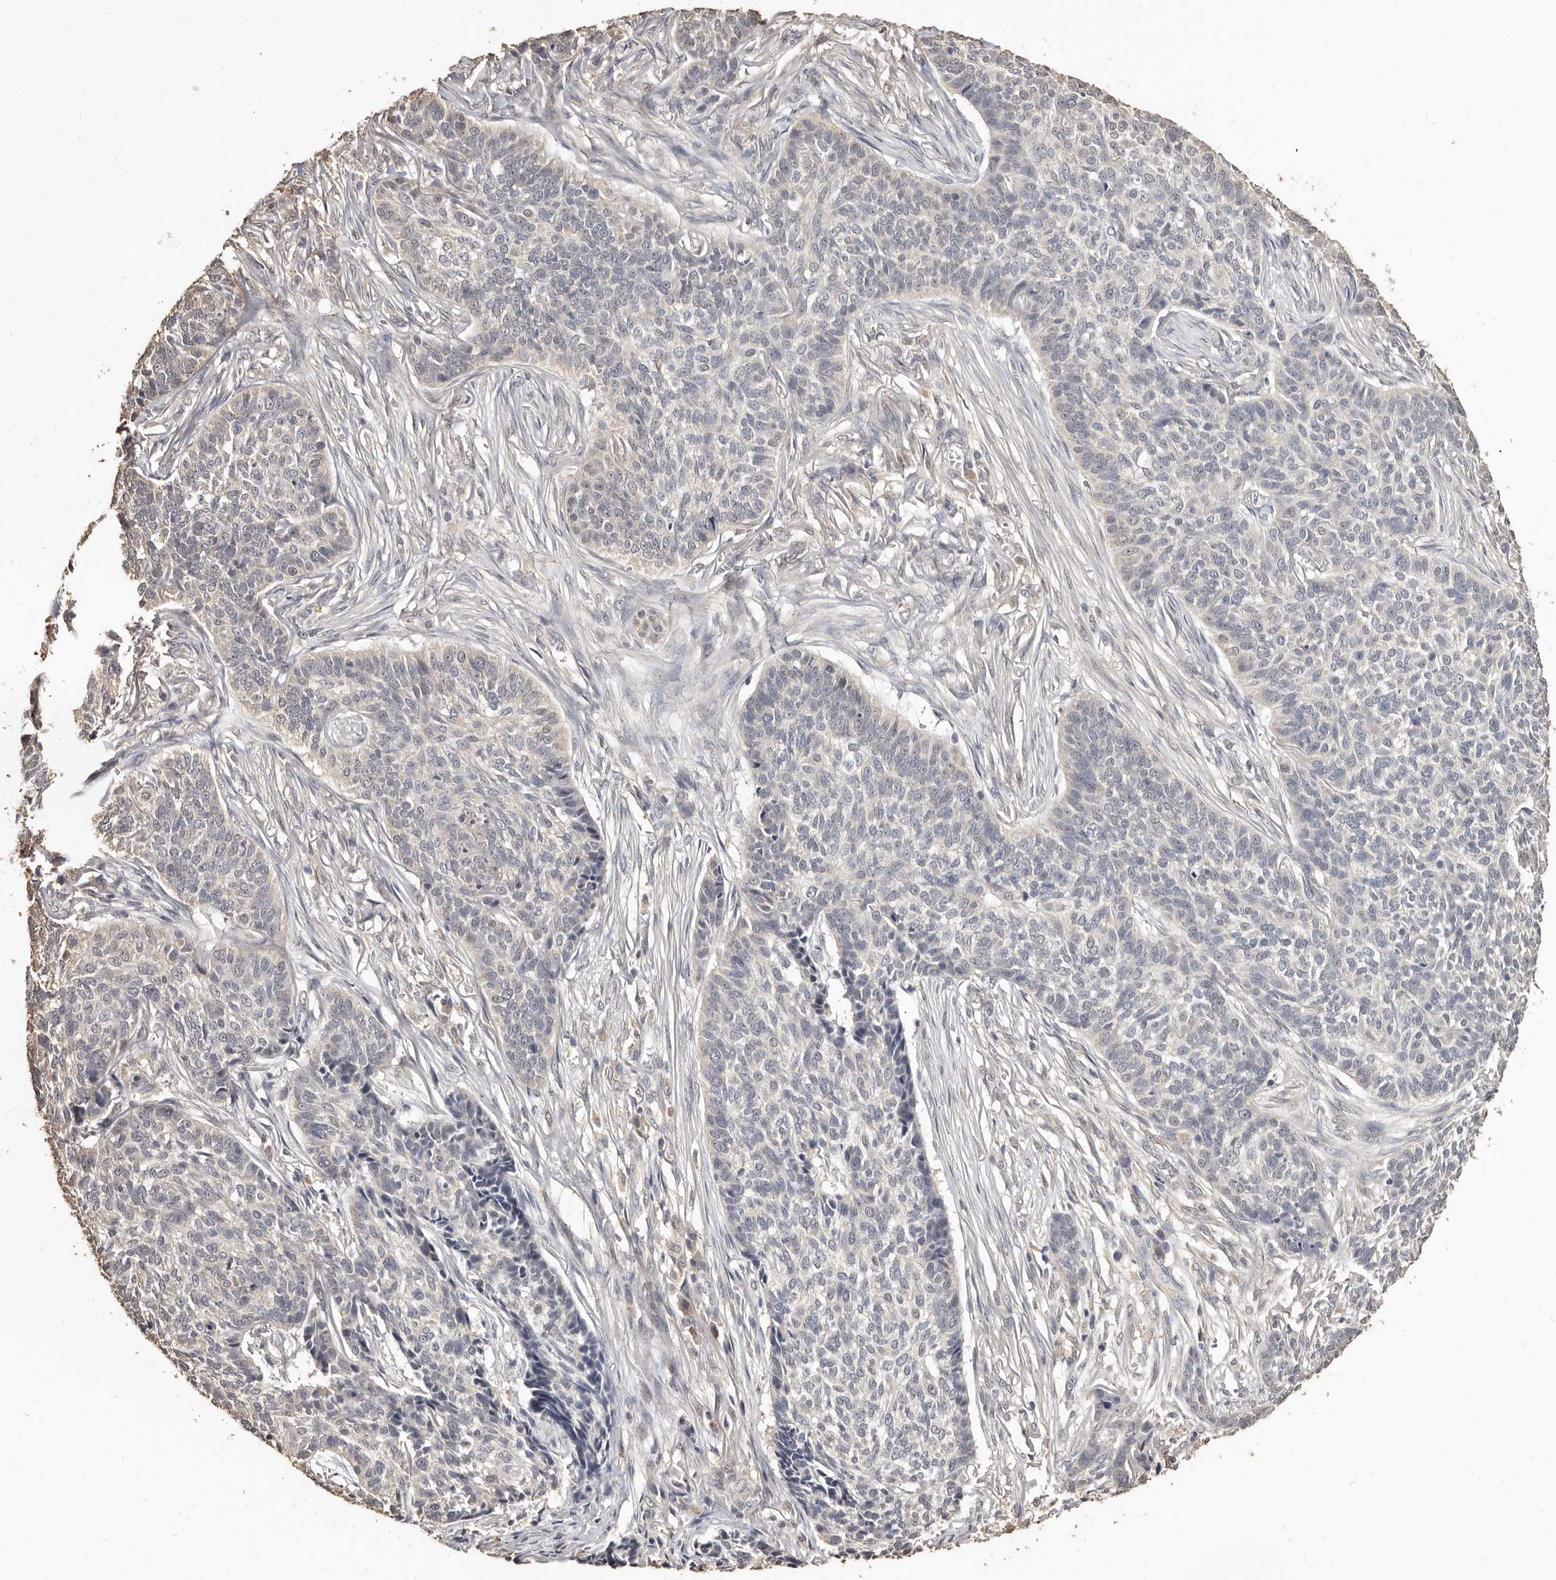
{"staining": {"intensity": "negative", "quantity": "none", "location": "none"}, "tissue": "skin cancer", "cell_type": "Tumor cells", "image_type": "cancer", "snomed": [{"axis": "morphology", "description": "Basal cell carcinoma"}, {"axis": "topography", "description": "Skin"}], "caption": "A photomicrograph of skin cancer (basal cell carcinoma) stained for a protein exhibits no brown staining in tumor cells.", "gene": "INAVA", "patient": {"sex": "male", "age": 85}}